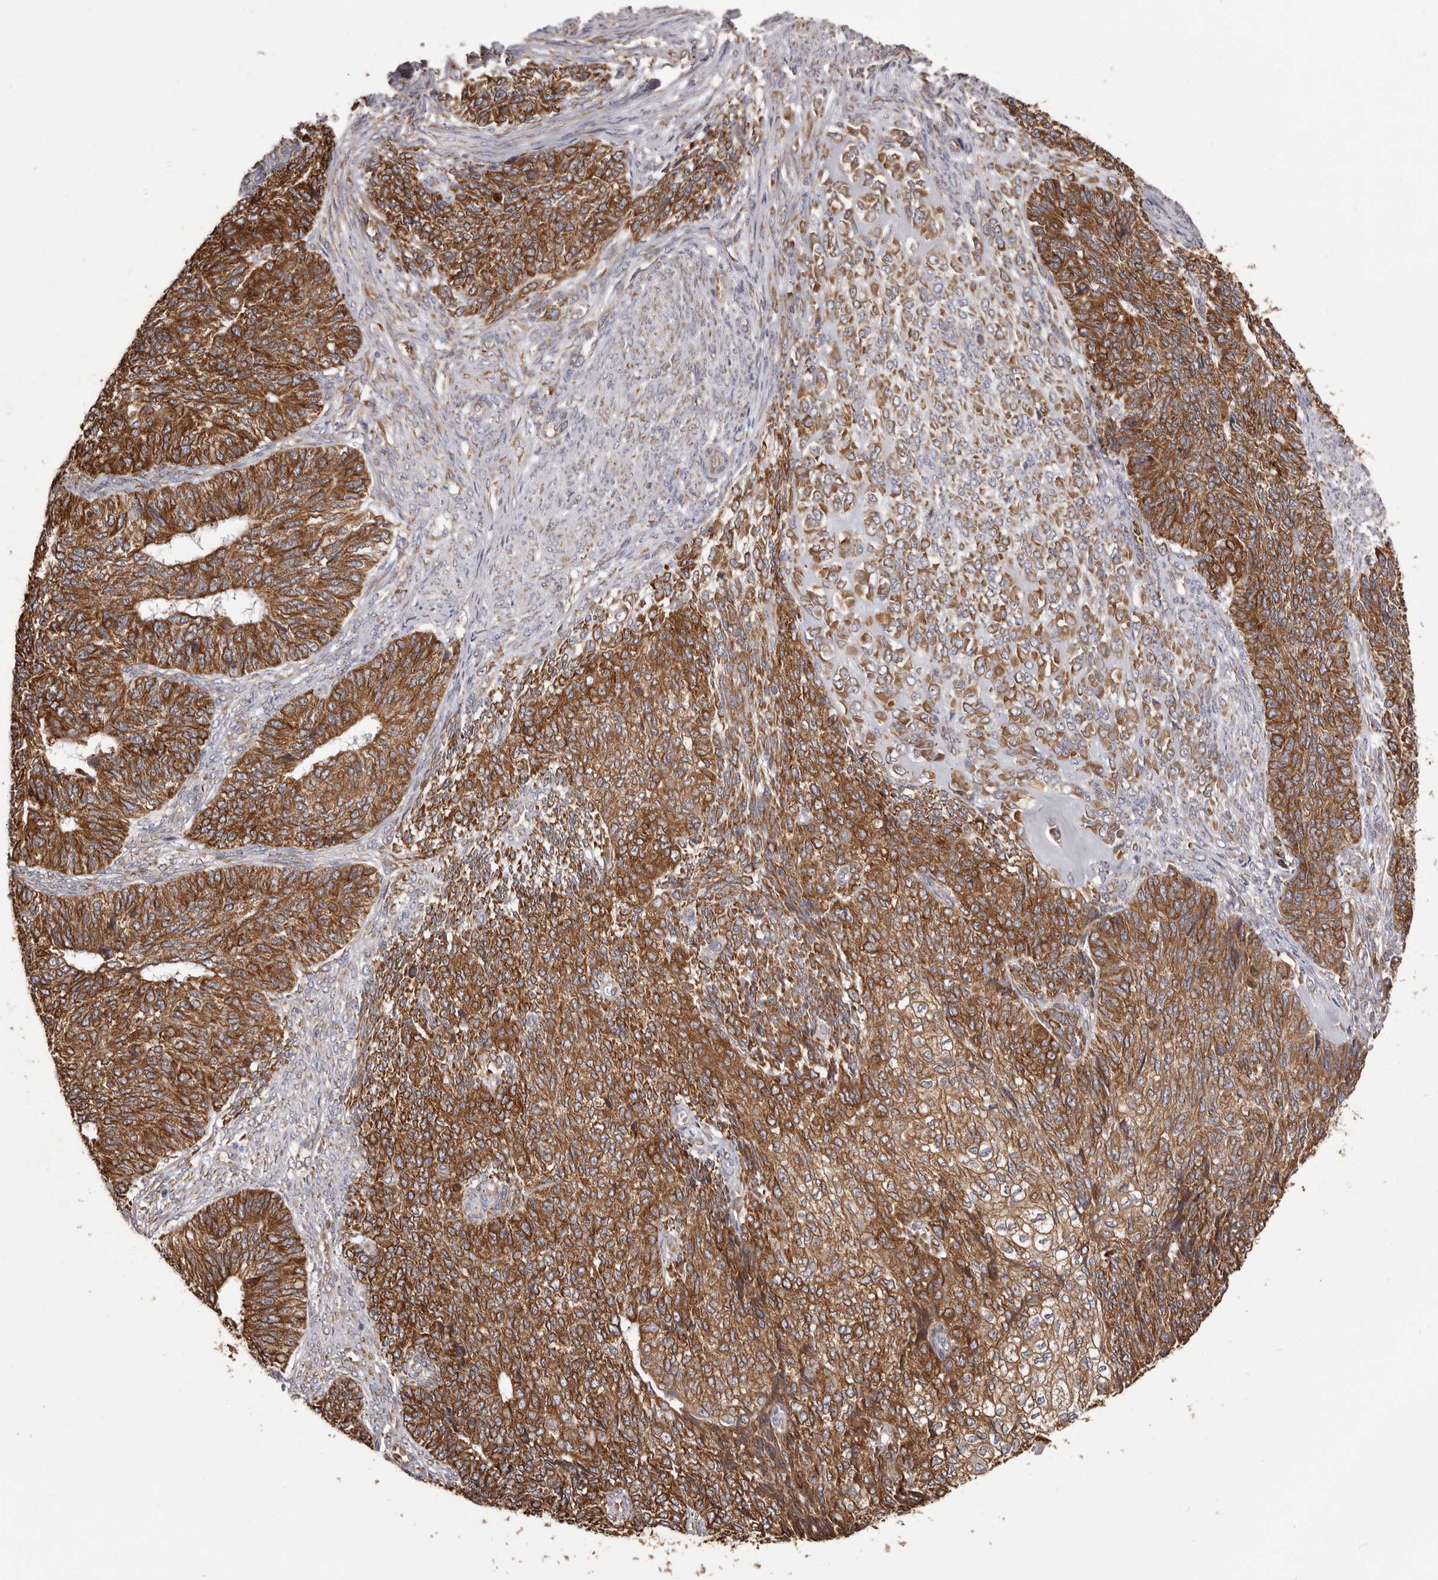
{"staining": {"intensity": "strong", "quantity": ">75%", "location": "cytoplasmic/membranous"}, "tissue": "endometrial cancer", "cell_type": "Tumor cells", "image_type": "cancer", "snomed": [{"axis": "morphology", "description": "Adenocarcinoma, NOS"}, {"axis": "topography", "description": "Endometrium"}], "caption": "The immunohistochemical stain highlights strong cytoplasmic/membranous expression in tumor cells of adenocarcinoma (endometrial) tissue. The protein of interest is stained brown, and the nuclei are stained in blue (DAB IHC with brightfield microscopy, high magnification).", "gene": "QRSL1", "patient": {"sex": "female", "age": 32}}